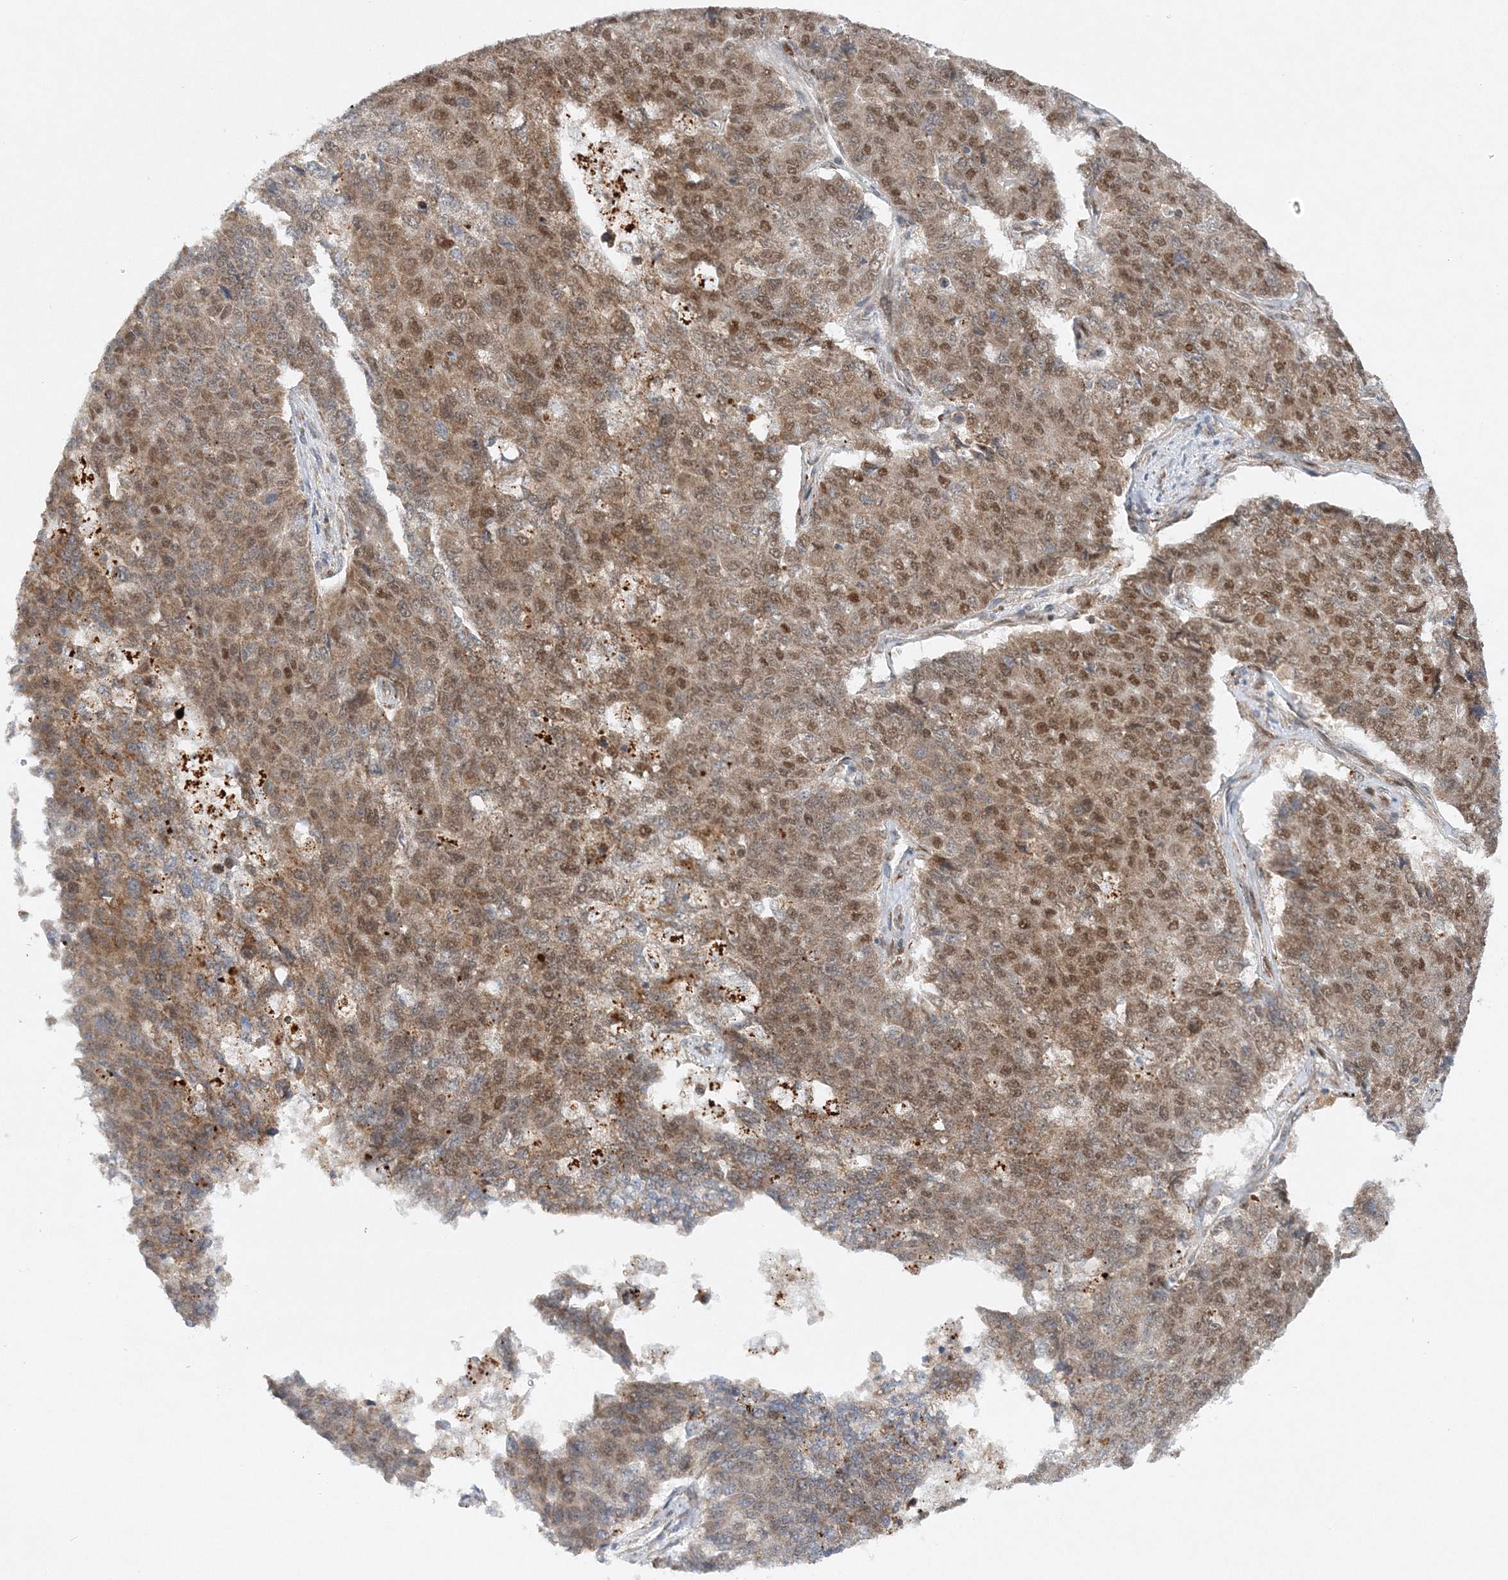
{"staining": {"intensity": "moderate", "quantity": ">75%", "location": "cytoplasmic/membranous,nuclear"}, "tissue": "pancreatic cancer", "cell_type": "Tumor cells", "image_type": "cancer", "snomed": [{"axis": "morphology", "description": "Adenocarcinoma, NOS"}, {"axis": "topography", "description": "Pancreas"}], "caption": "Immunohistochemical staining of pancreatic cancer reveals moderate cytoplasmic/membranous and nuclear protein staining in approximately >75% of tumor cells. The staining is performed using DAB brown chromogen to label protein expression. The nuclei are counter-stained blue using hematoxylin.", "gene": "RAB11FIP2", "patient": {"sex": "male", "age": 50}}